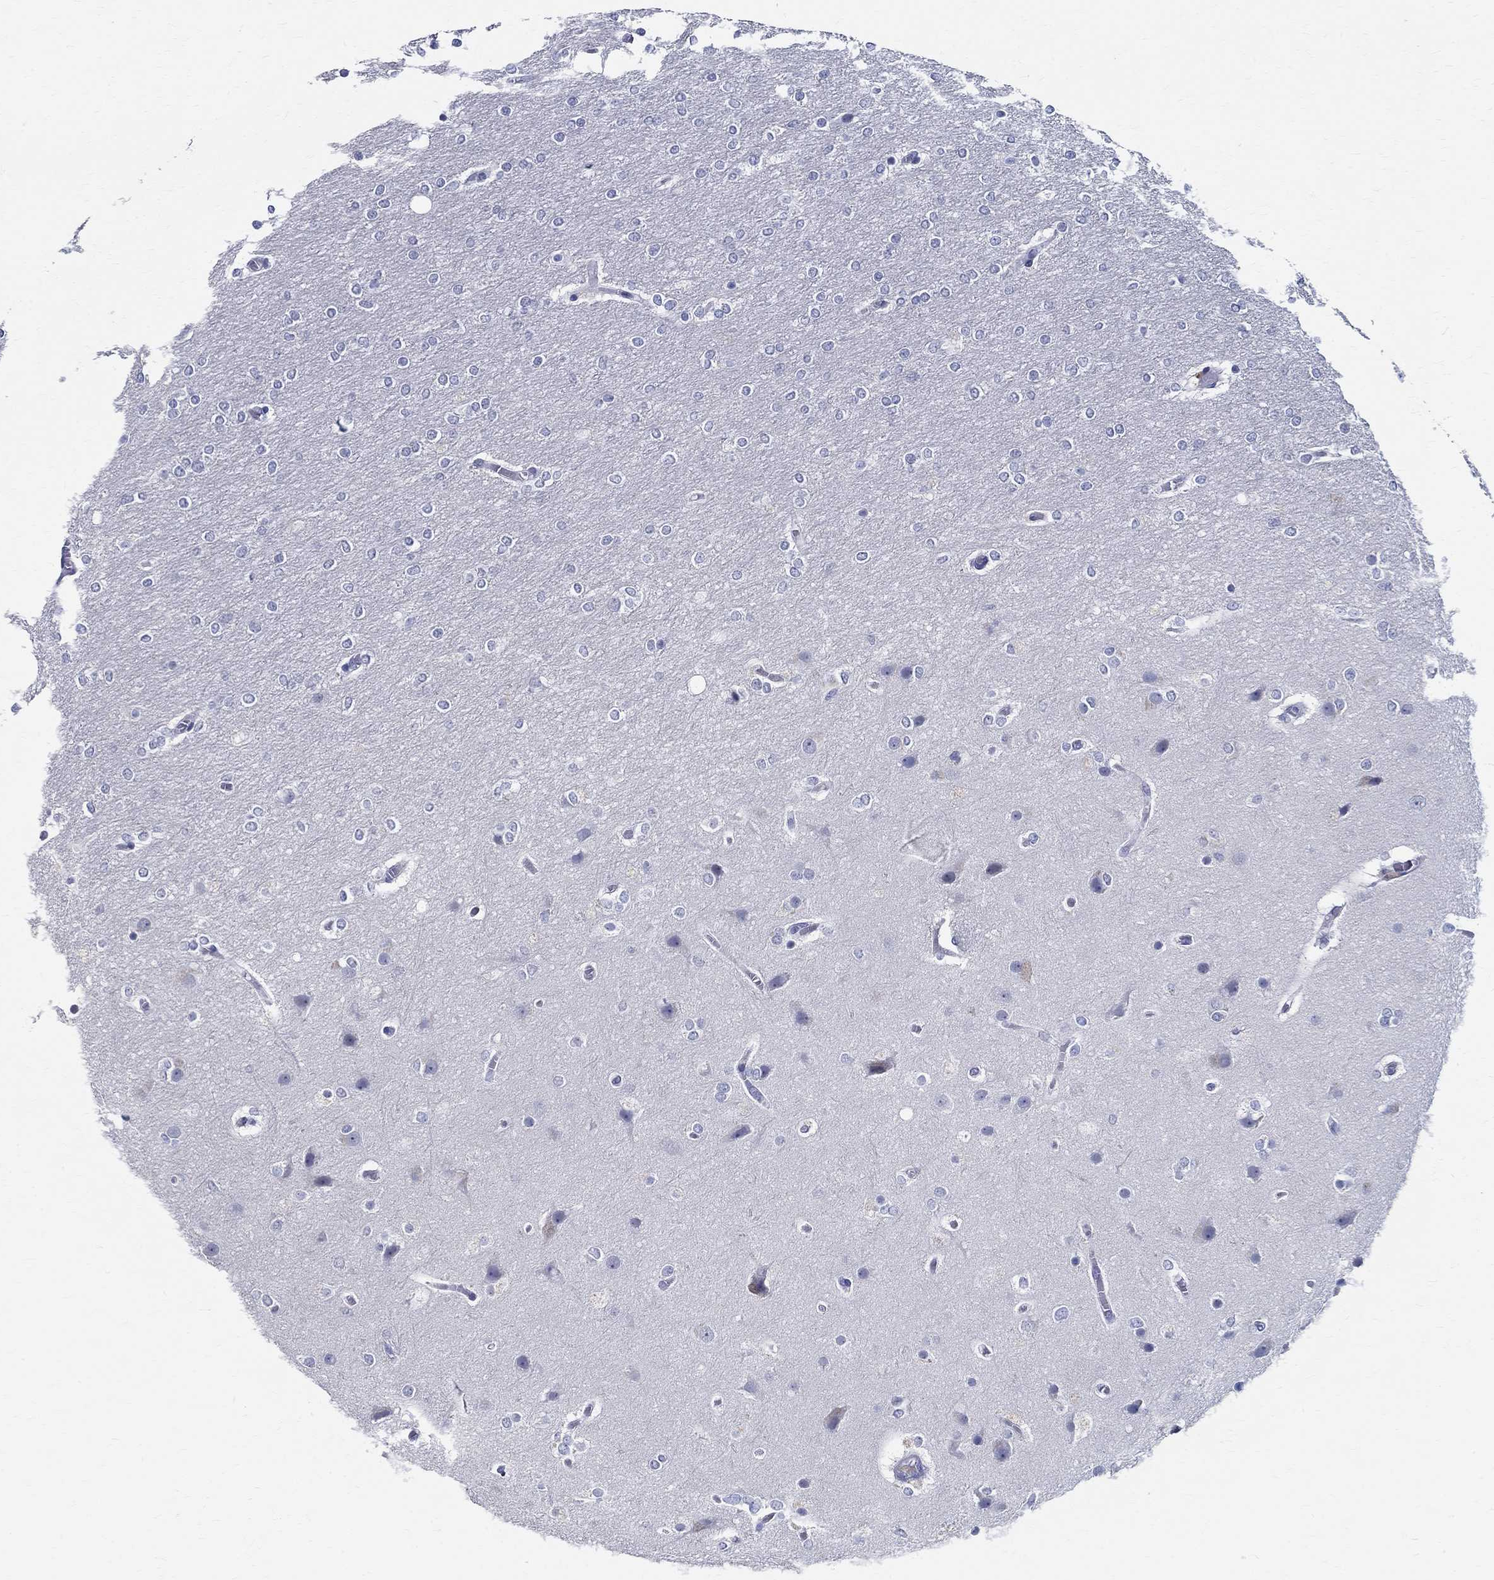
{"staining": {"intensity": "negative", "quantity": "none", "location": "none"}, "tissue": "glioma", "cell_type": "Tumor cells", "image_type": "cancer", "snomed": [{"axis": "morphology", "description": "Glioma, malignant, High grade"}, {"axis": "topography", "description": "Brain"}], "caption": "Glioma was stained to show a protein in brown. There is no significant positivity in tumor cells.", "gene": "CETN1", "patient": {"sex": "female", "age": 61}}